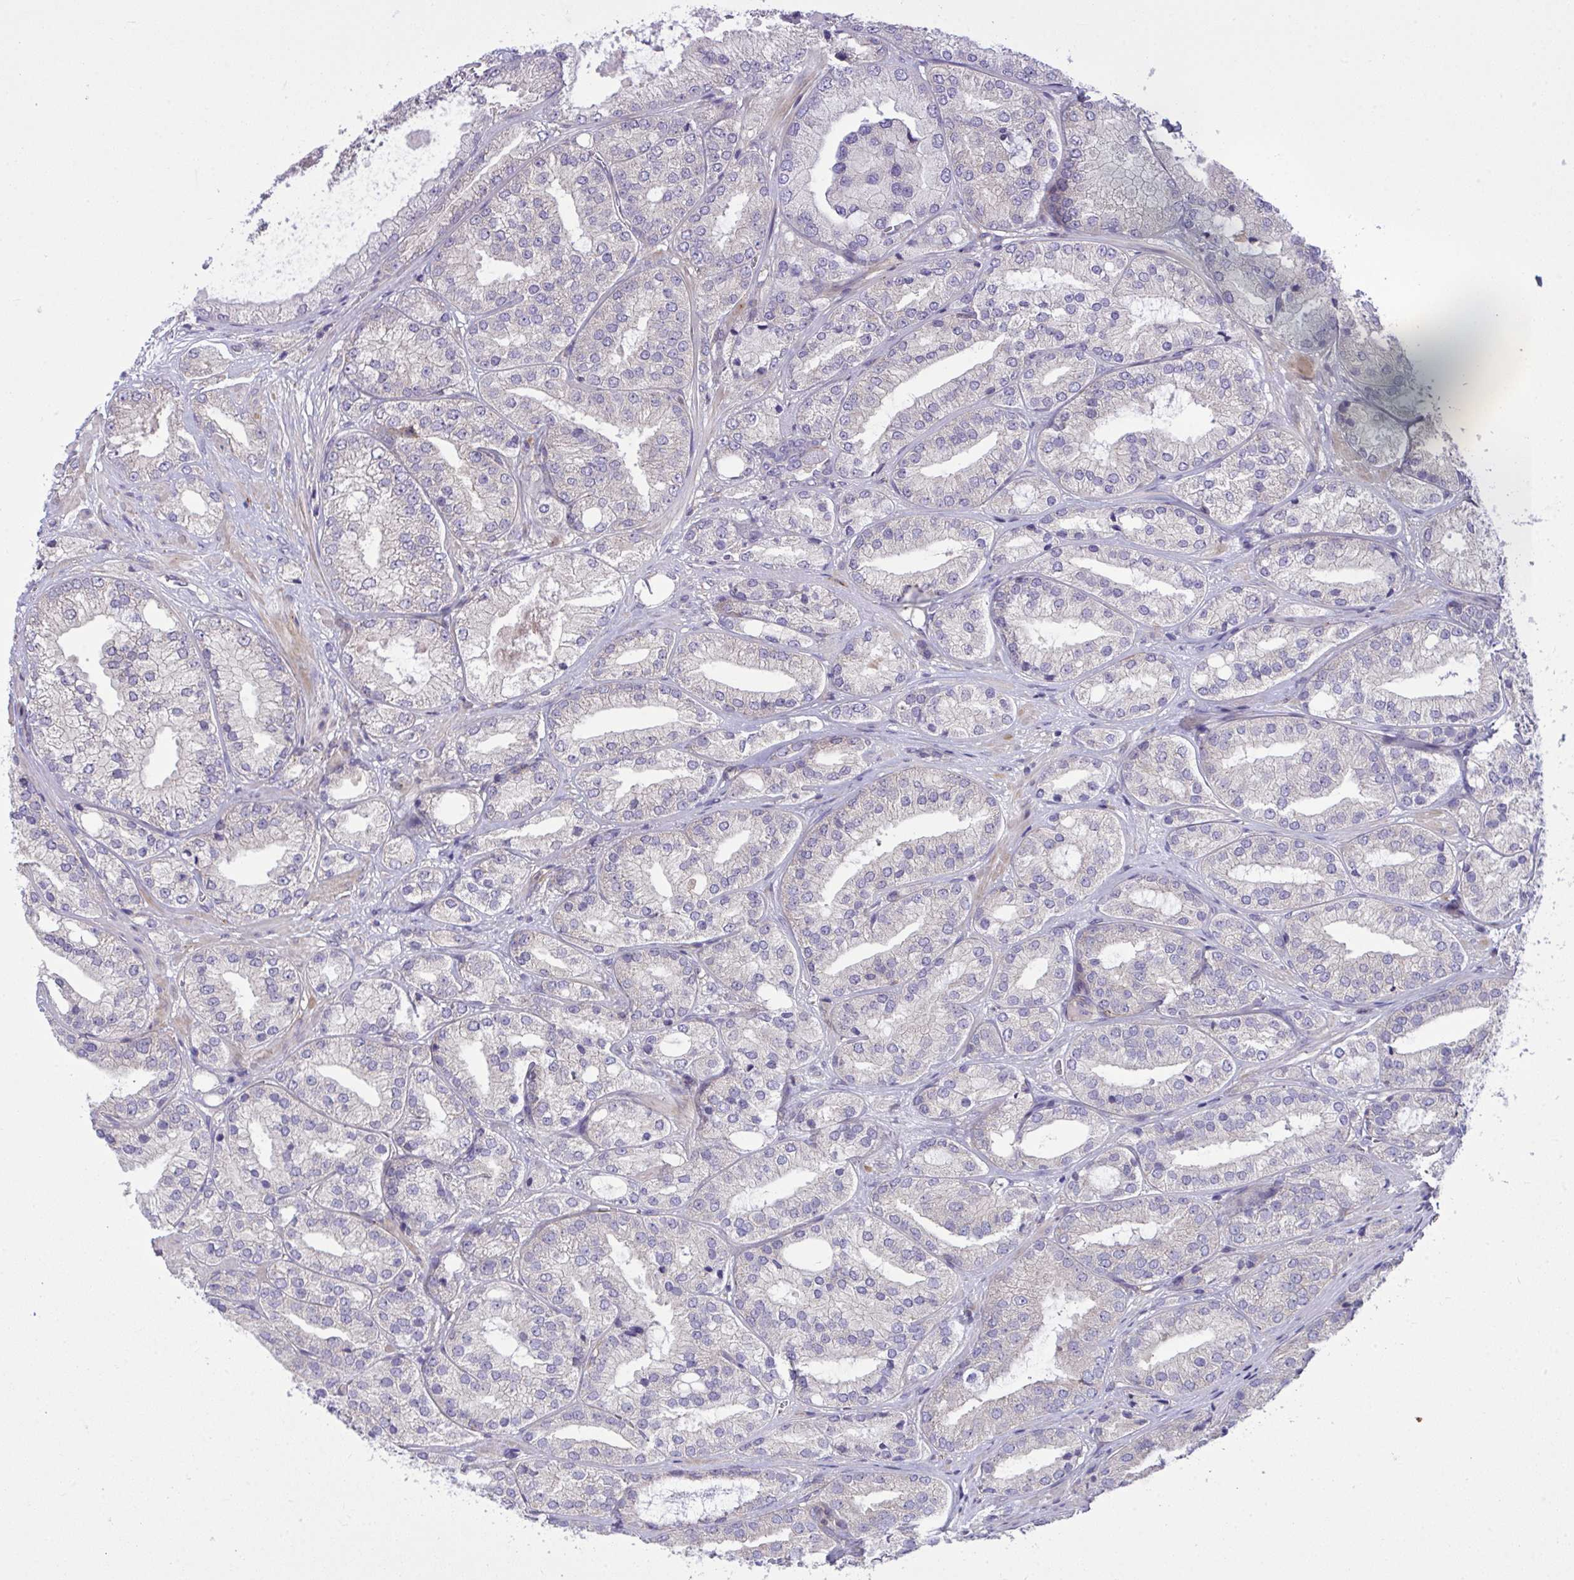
{"staining": {"intensity": "negative", "quantity": "none", "location": "none"}, "tissue": "prostate cancer", "cell_type": "Tumor cells", "image_type": "cancer", "snomed": [{"axis": "morphology", "description": "Adenocarcinoma, High grade"}, {"axis": "topography", "description": "Prostate"}], "caption": "High-grade adenocarcinoma (prostate) was stained to show a protein in brown. There is no significant expression in tumor cells. Nuclei are stained in blue.", "gene": "GRB14", "patient": {"sex": "male", "age": 68}}